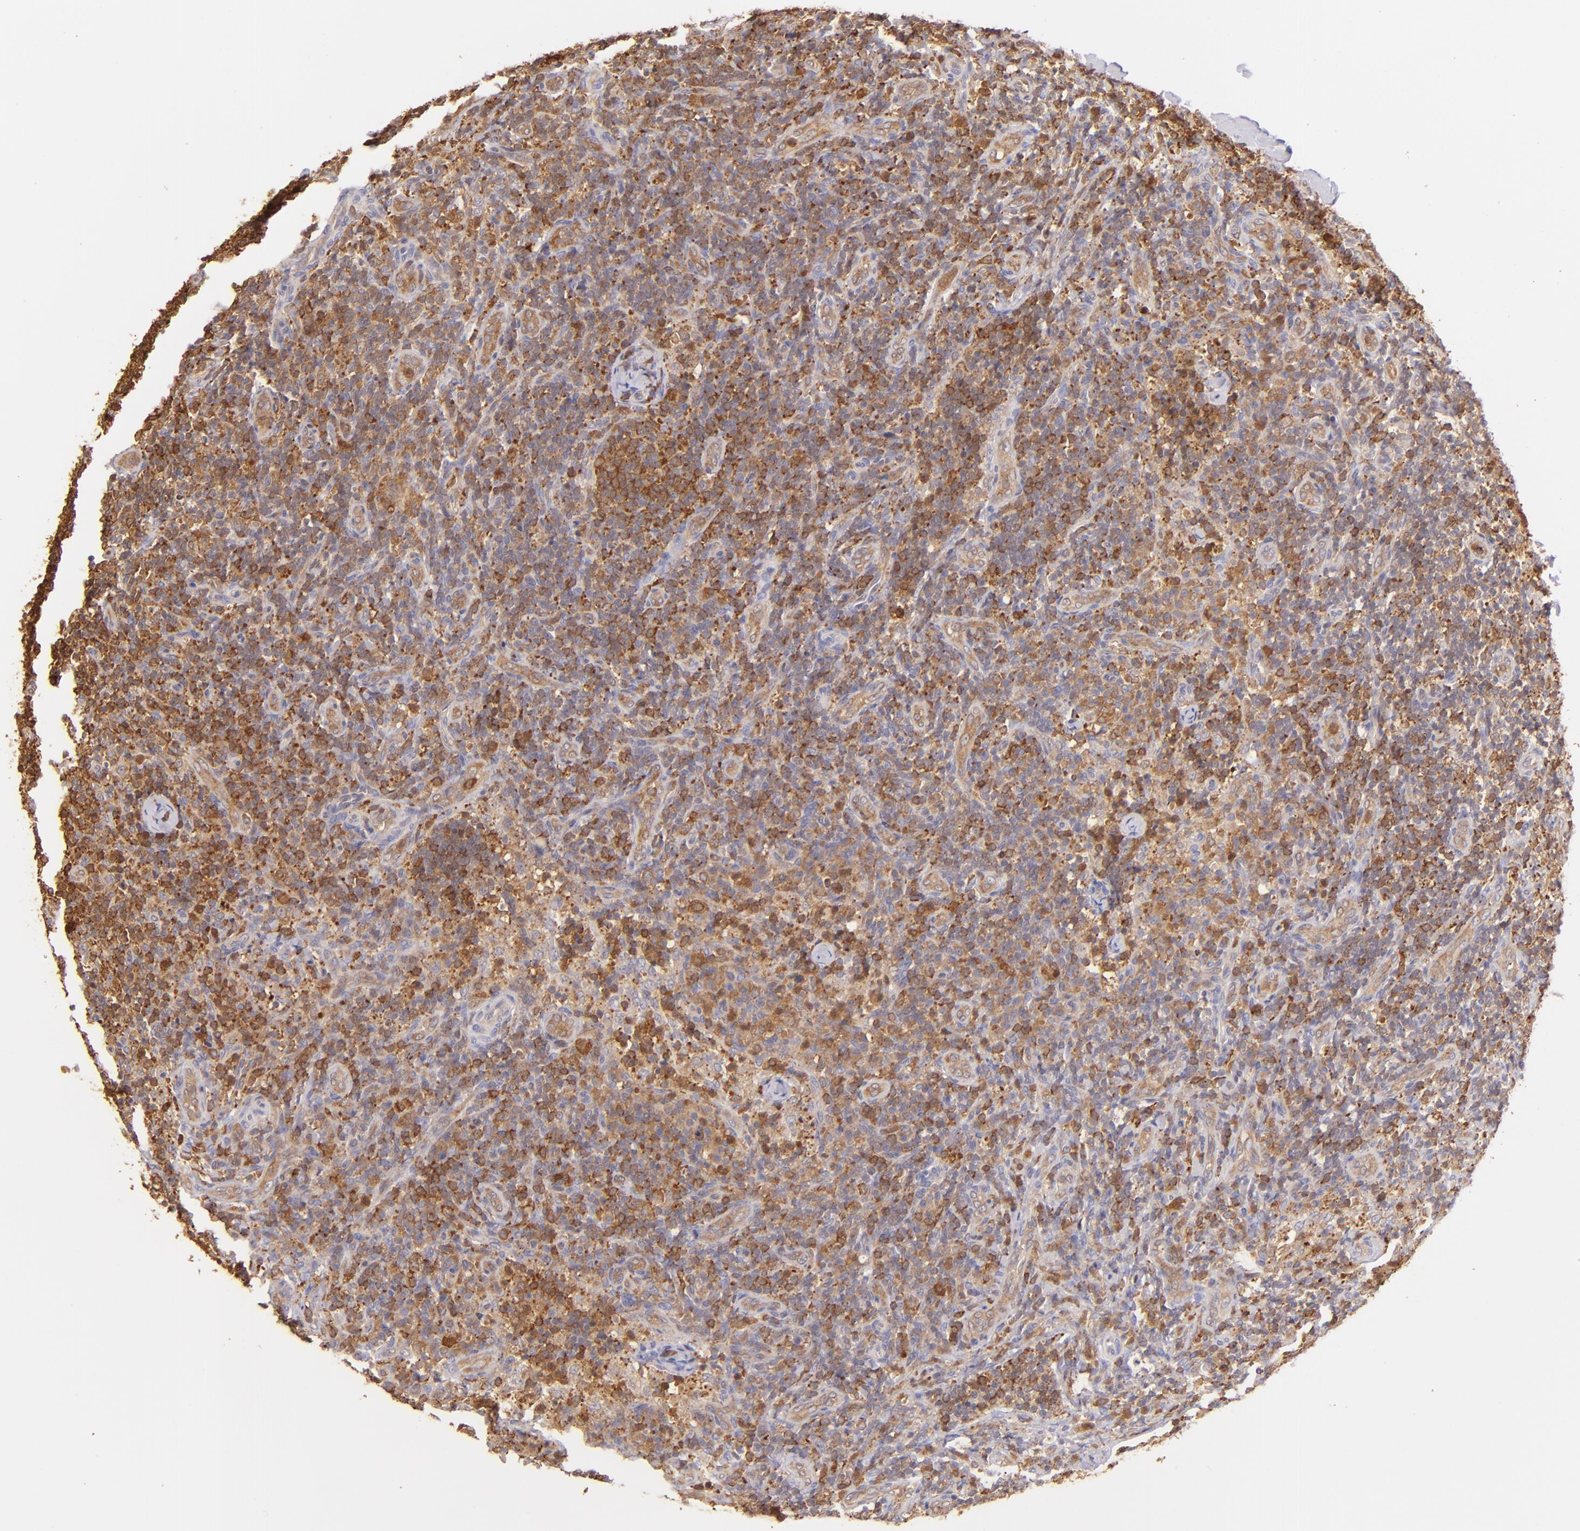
{"staining": {"intensity": "strong", "quantity": ">75%", "location": "cytoplasmic/membranous"}, "tissue": "lymph node", "cell_type": "Germinal center cells", "image_type": "normal", "snomed": [{"axis": "morphology", "description": "Normal tissue, NOS"}, {"axis": "morphology", "description": "Inflammation, NOS"}, {"axis": "topography", "description": "Lymph node"}], "caption": "Protein analysis of benign lymph node demonstrates strong cytoplasmic/membranous expression in approximately >75% of germinal center cells. Immunohistochemistry (ihc) stains the protein in brown and the nuclei are stained blue.", "gene": "BTK", "patient": {"sex": "male", "age": 46}}